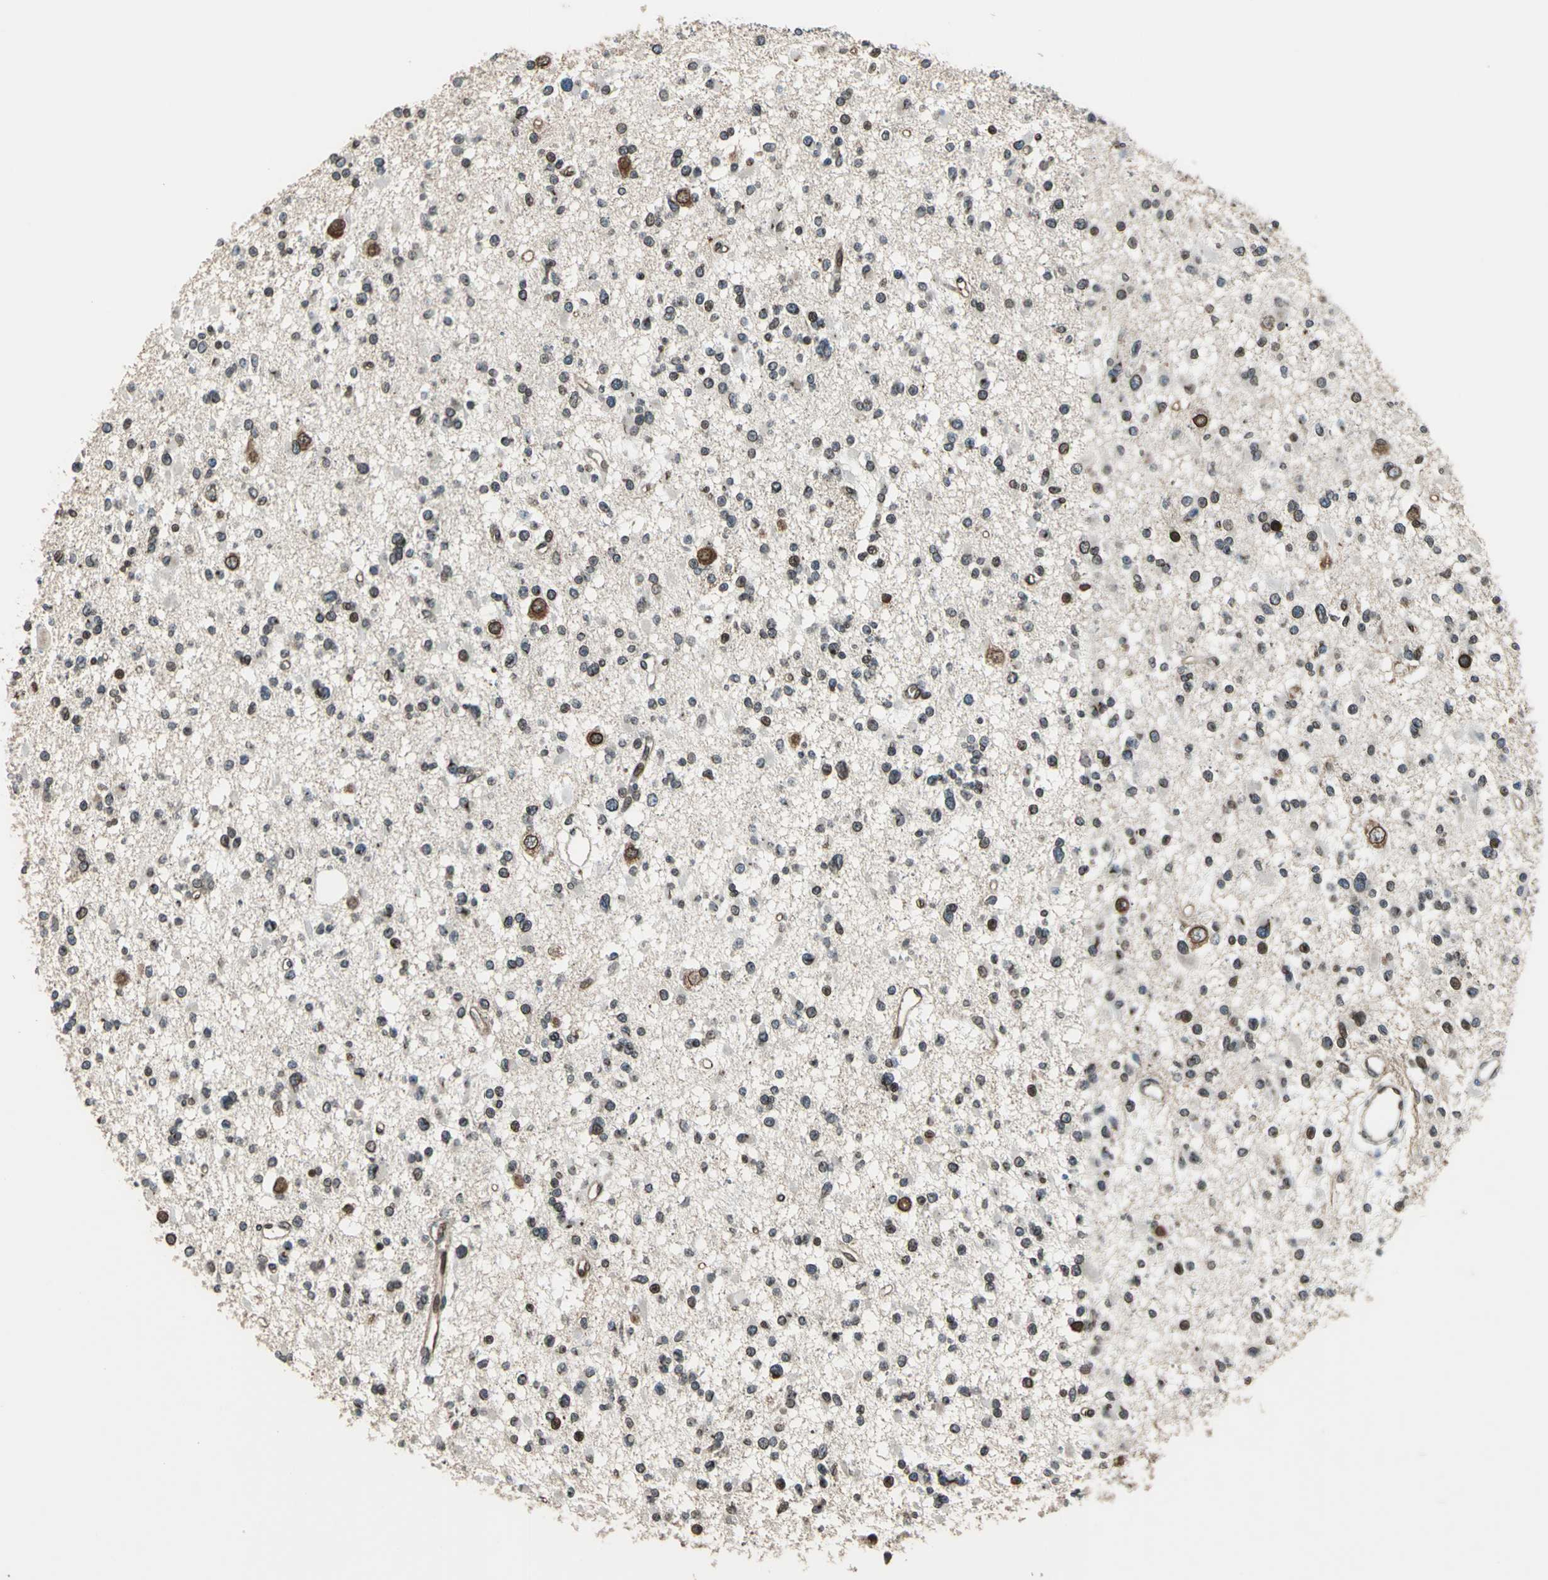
{"staining": {"intensity": "strong", "quantity": "<25%", "location": "cytoplasmic/membranous,nuclear"}, "tissue": "glioma", "cell_type": "Tumor cells", "image_type": "cancer", "snomed": [{"axis": "morphology", "description": "Glioma, malignant, Low grade"}, {"axis": "topography", "description": "Brain"}], "caption": "Protein expression by immunohistochemistry (IHC) shows strong cytoplasmic/membranous and nuclear staining in approximately <25% of tumor cells in malignant glioma (low-grade). The protein is stained brown, and the nuclei are stained in blue (DAB IHC with brightfield microscopy, high magnification).", "gene": "BRIP1", "patient": {"sex": "female", "age": 22}}